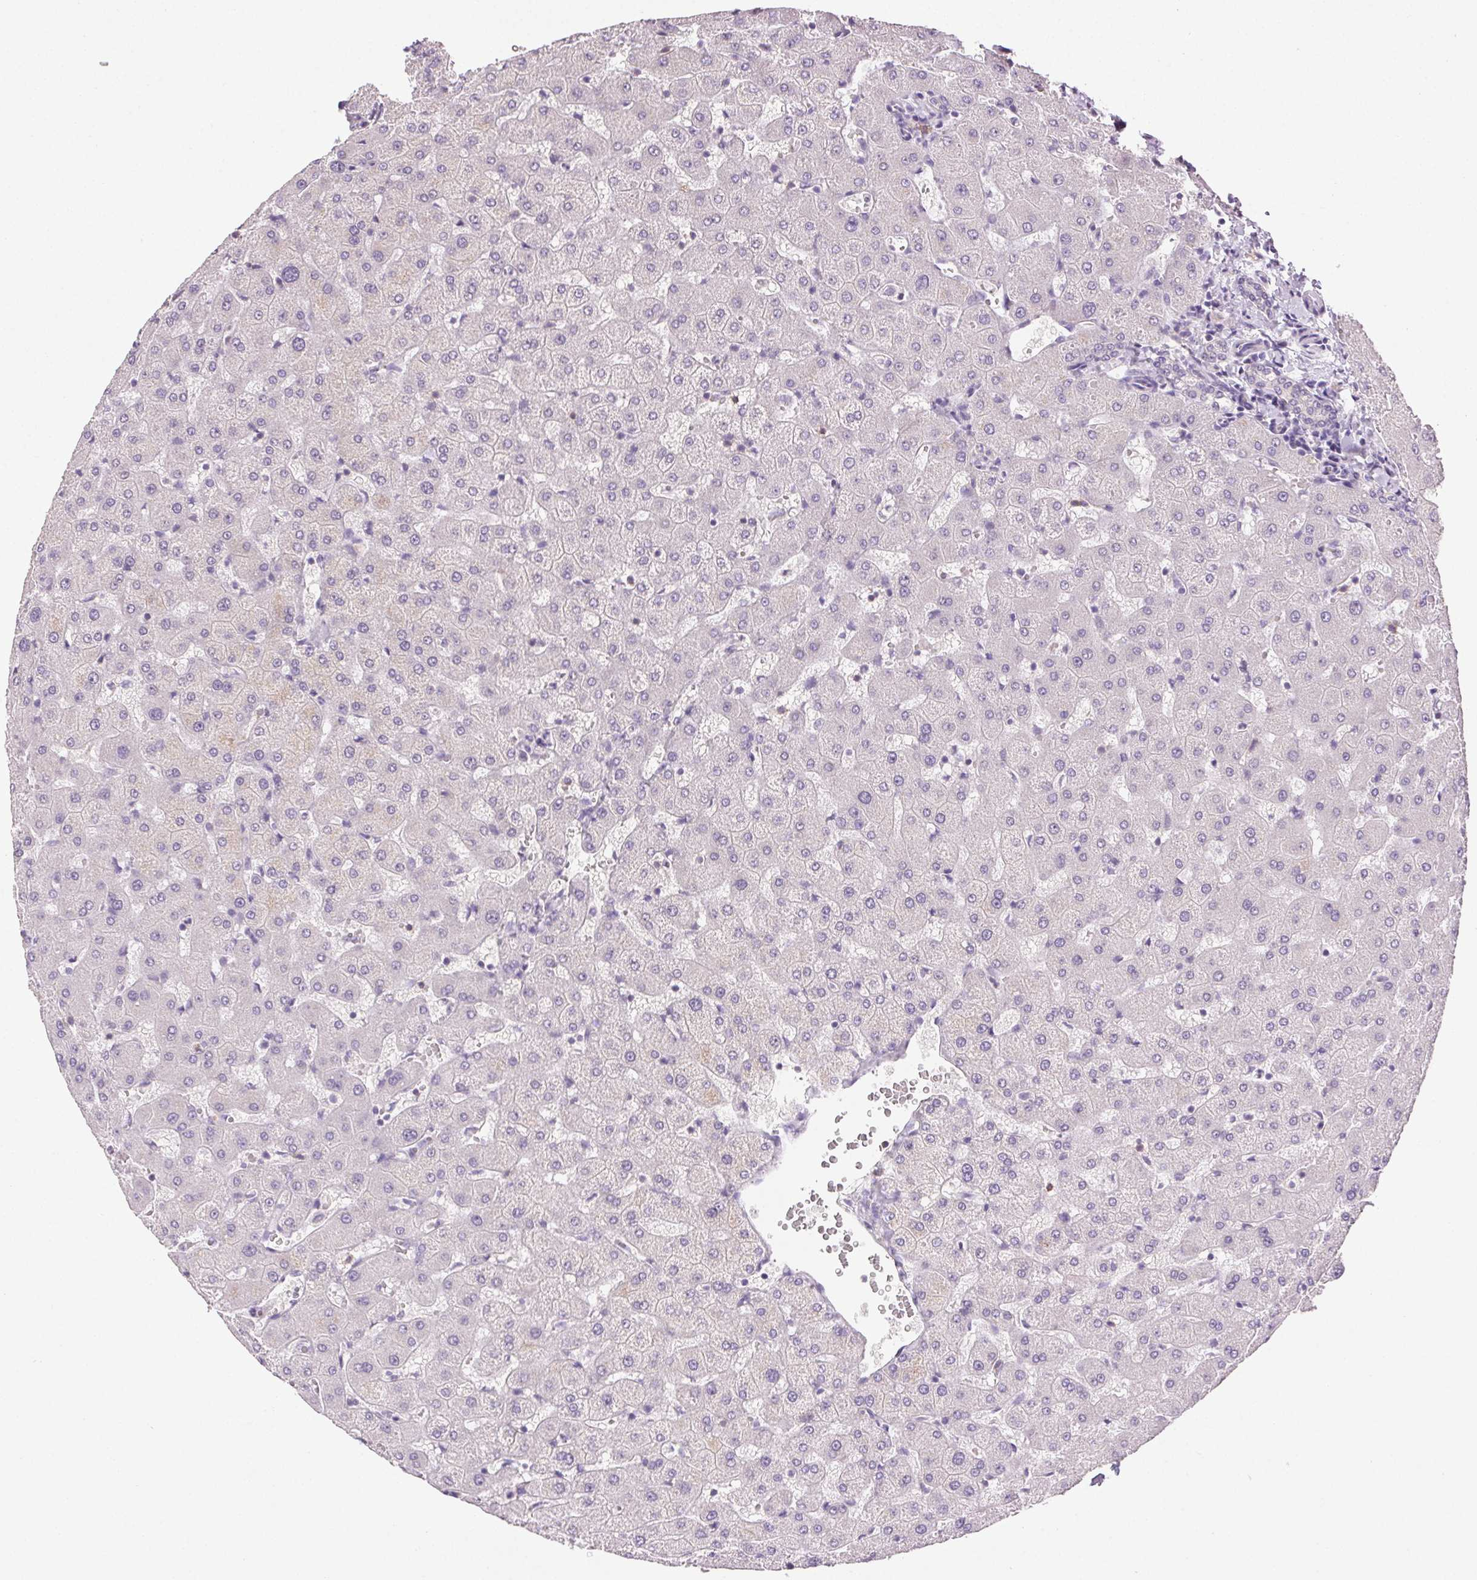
{"staining": {"intensity": "negative", "quantity": "none", "location": "none"}, "tissue": "liver", "cell_type": "Cholangiocytes", "image_type": "normal", "snomed": [{"axis": "morphology", "description": "Normal tissue, NOS"}, {"axis": "topography", "description": "Liver"}], "caption": "IHC micrograph of normal liver stained for a protein (brown), which exhibits no staining in cholangiocytes.", "gene": "AKAP5", "patient": {"sex": "female", "age": 63}}